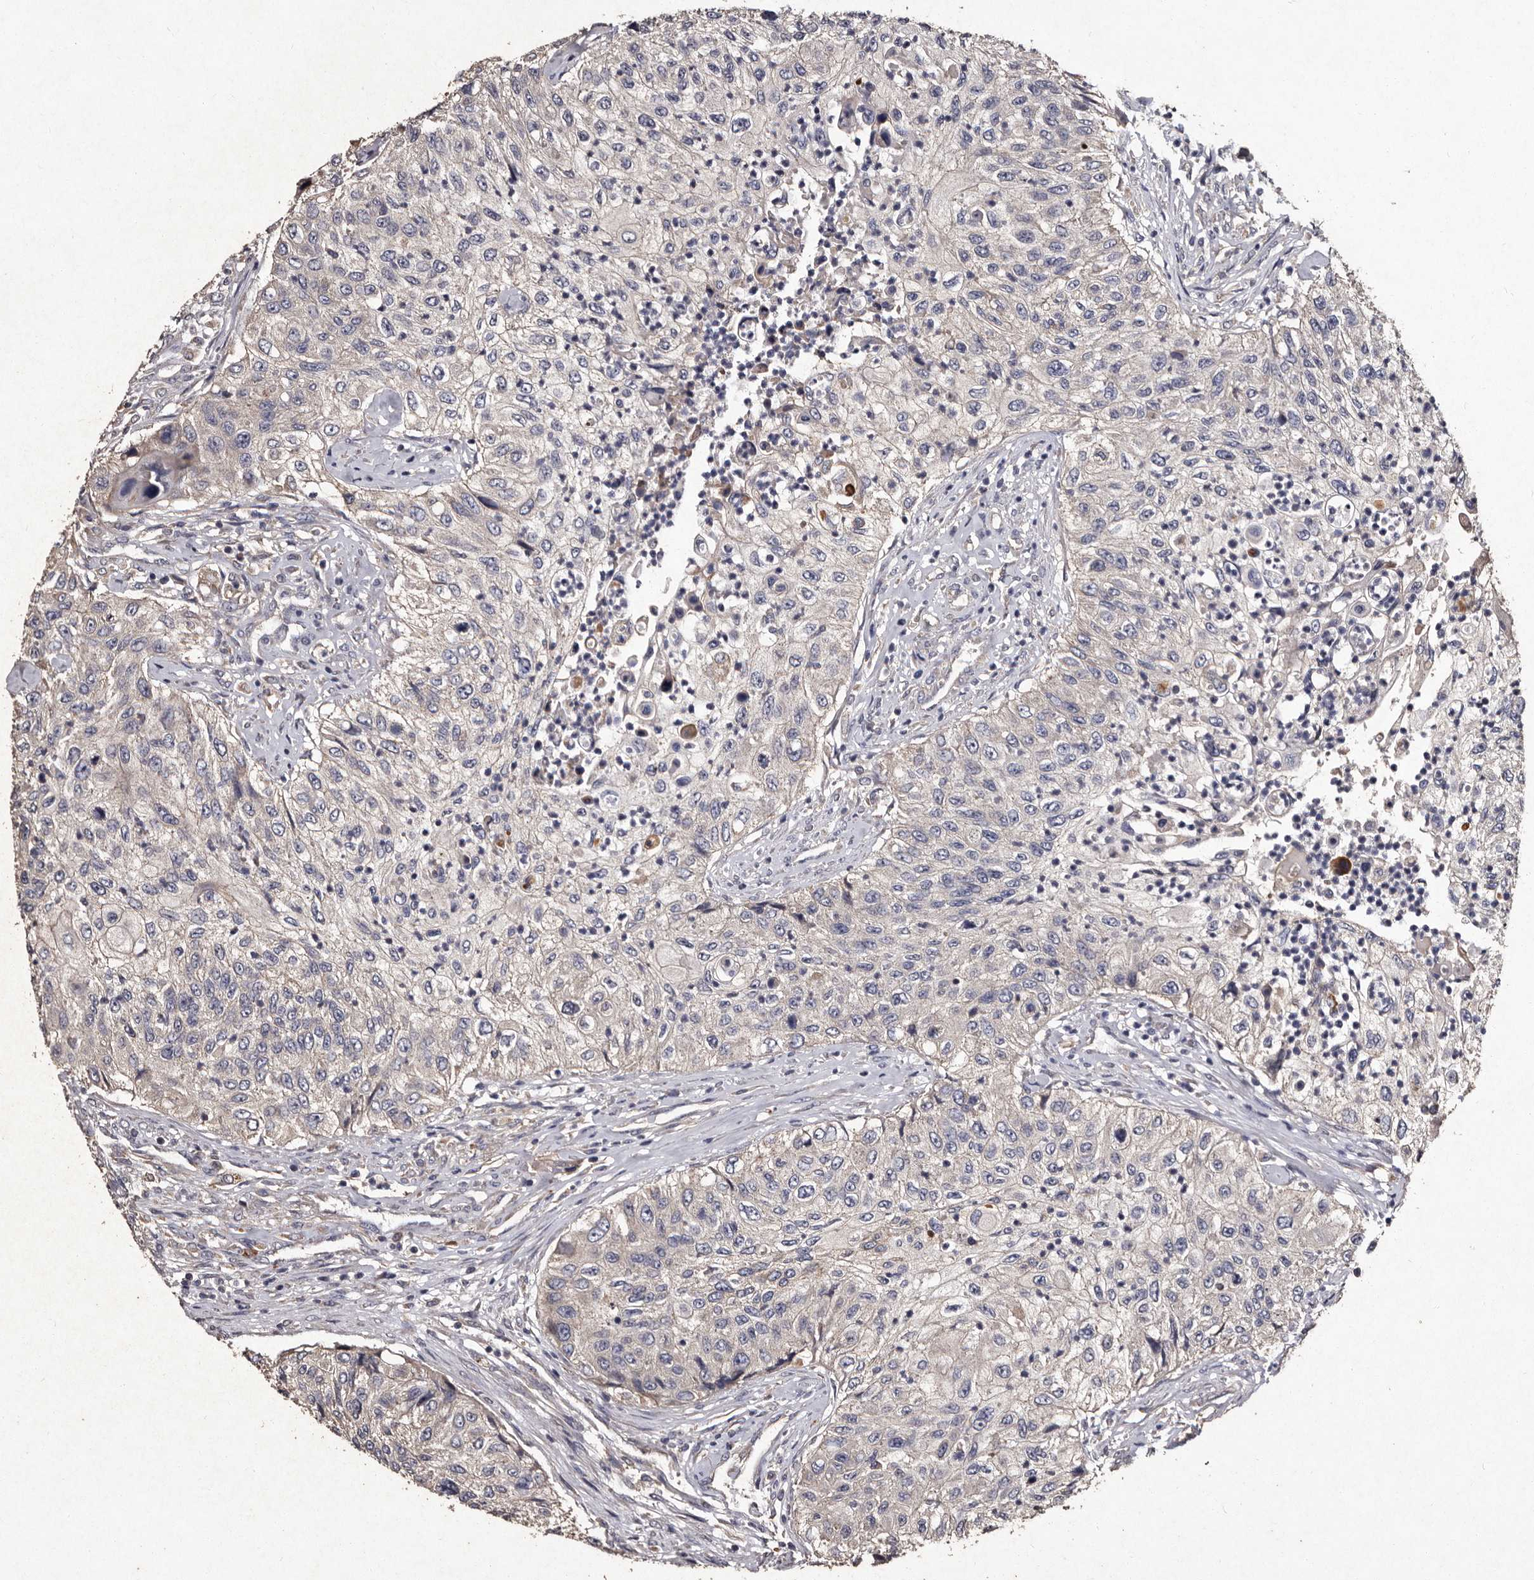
{"staining": {"intensity": "negative", "quantity": "none", "location": "none"}, "tissue": "urothelial cancer", "cell_type": "Tumor cells", "image_type": "cancer", "snomed": [{"axis": "morphology", "description": "Urothelial carcinoma, High grade"}, {"axis": "topography", "description": "Urinary bladder"}], "caption": "There is no significant positivity in tumor cells of urothelial cancer.", "gene": "TFB1M", "patient": {"sex": "female", "age": 60}}